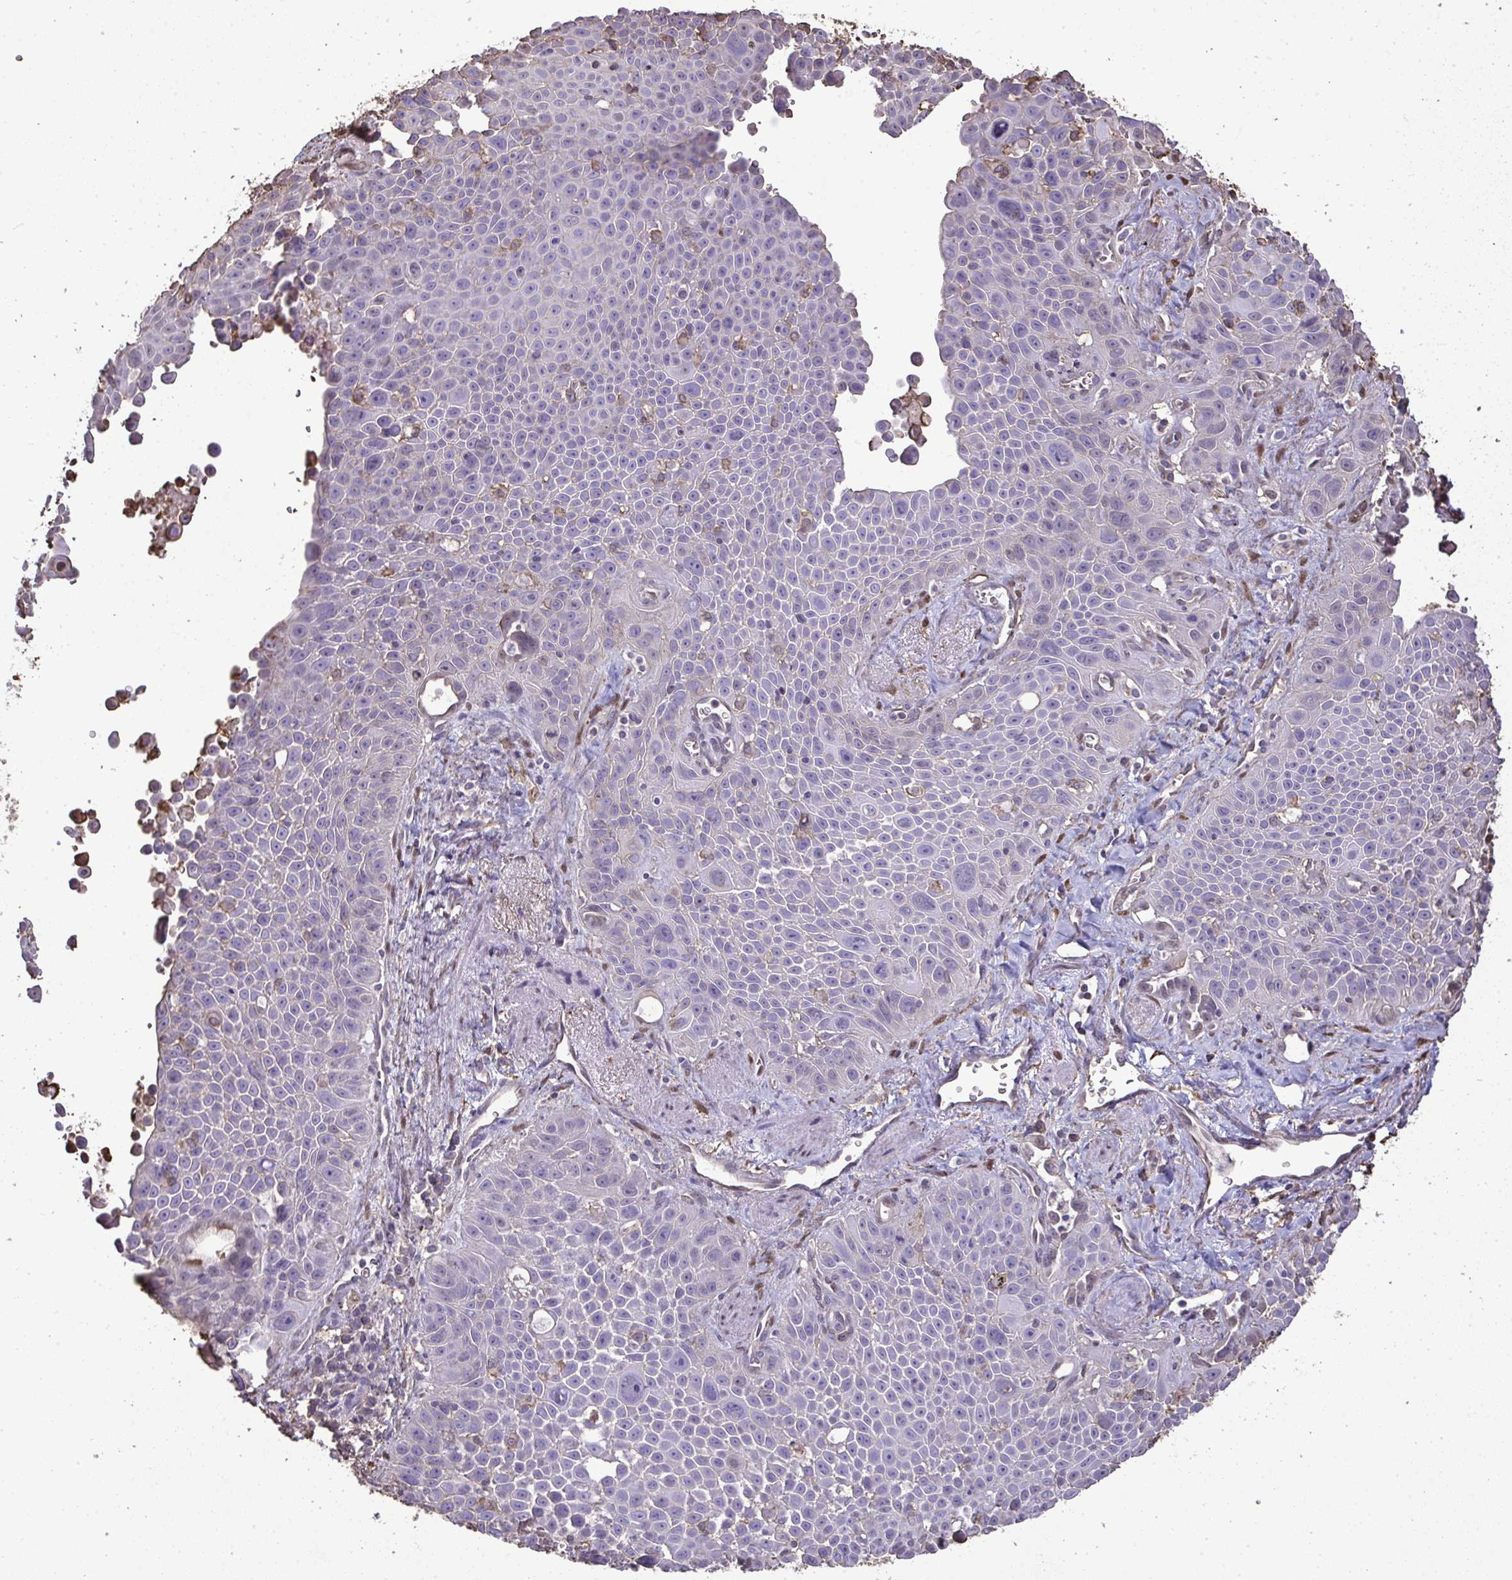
{"staining": {"intensity": "negative", "quantity": "none", "location": "none"}, "tissue": "lung cancer", "cell_type": "Tumor cells", "image_type": "cancer", "snomed": [{"axis": "morphology", "description": "Squamous cell carcinoma, NOS"}, {"axis": "morphology", "description": "Squamous cell carcinoma, metastatic, NOS"}, {"axis": "topography", "description": "Lymph node"}, {"axis": "topography", "description": "Lung"}], "caption": "Immunohistochemistry (IHC) photomicrograph of neoplastic tissue: lung cancer stained with DAB (3,3'-diaminobenzidine) displays no significant protein expression in tumor cells.", "gene": "ANXA5", "patient": {"sex": "female", "age": 62}}